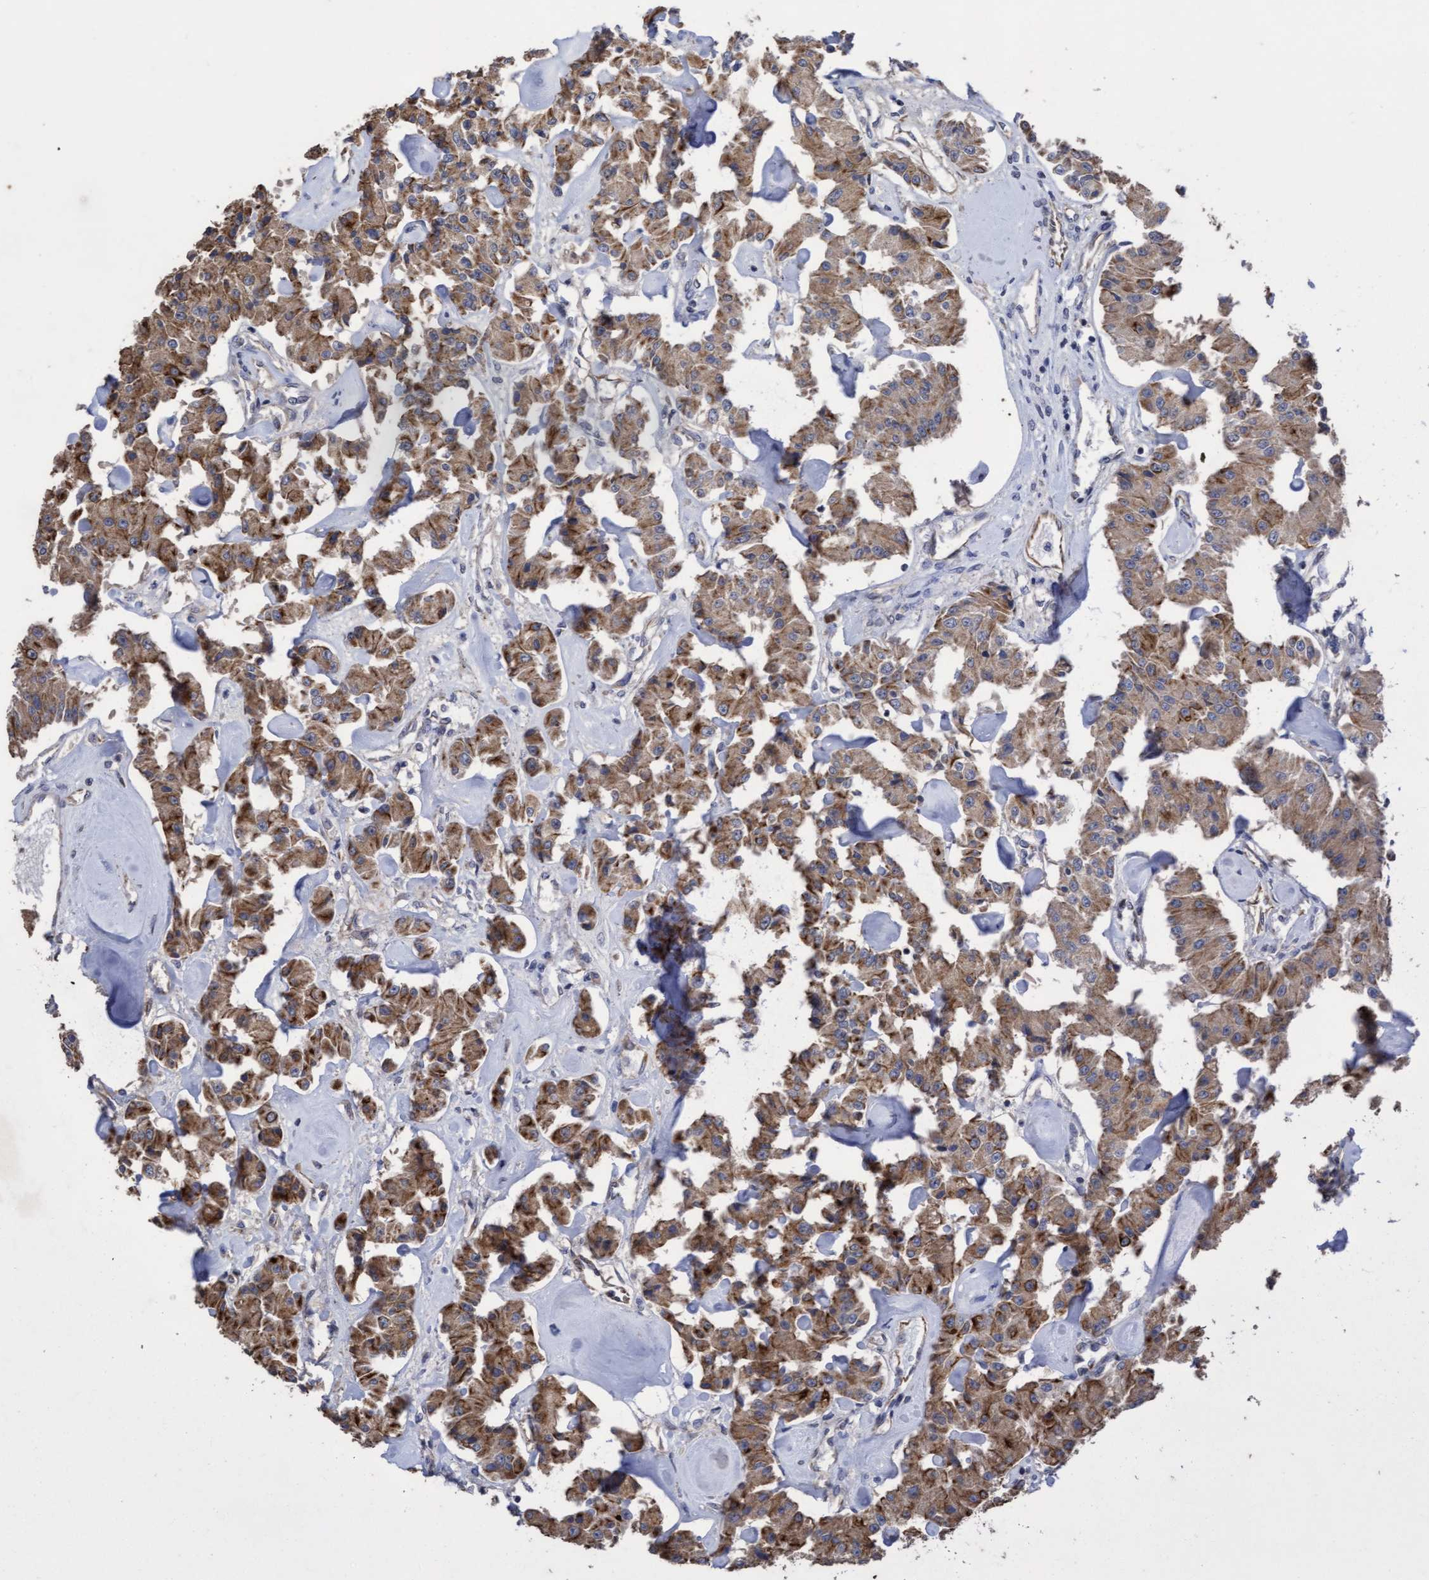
{"staining": {"intensity": "moderate", "quantity": ">75%", "location": "cytoplasmic/membranous"}, "tissue": "carcinoid", "cell_type": "Tumor cells", "image_type": "cancer", "snomed": [{"axis": "morphology", "description": "Carcinoid, malignant, NOS"}, {"axis": "topography", "description": "Pancreas"}], "caption": "Immunohistochemistry histopathology image of neoplastic tissue: carcinoid (malignant) stained using immunohistochemistry (IHC) shows medium levels of moderate protein expression localized specifically in the cytoplasmic/membranous of tumor cells, appearing as a cytoplasmic/membranous brown color.", "gene": "KRT24", "patient": {"sex": "male", "age": 41}}